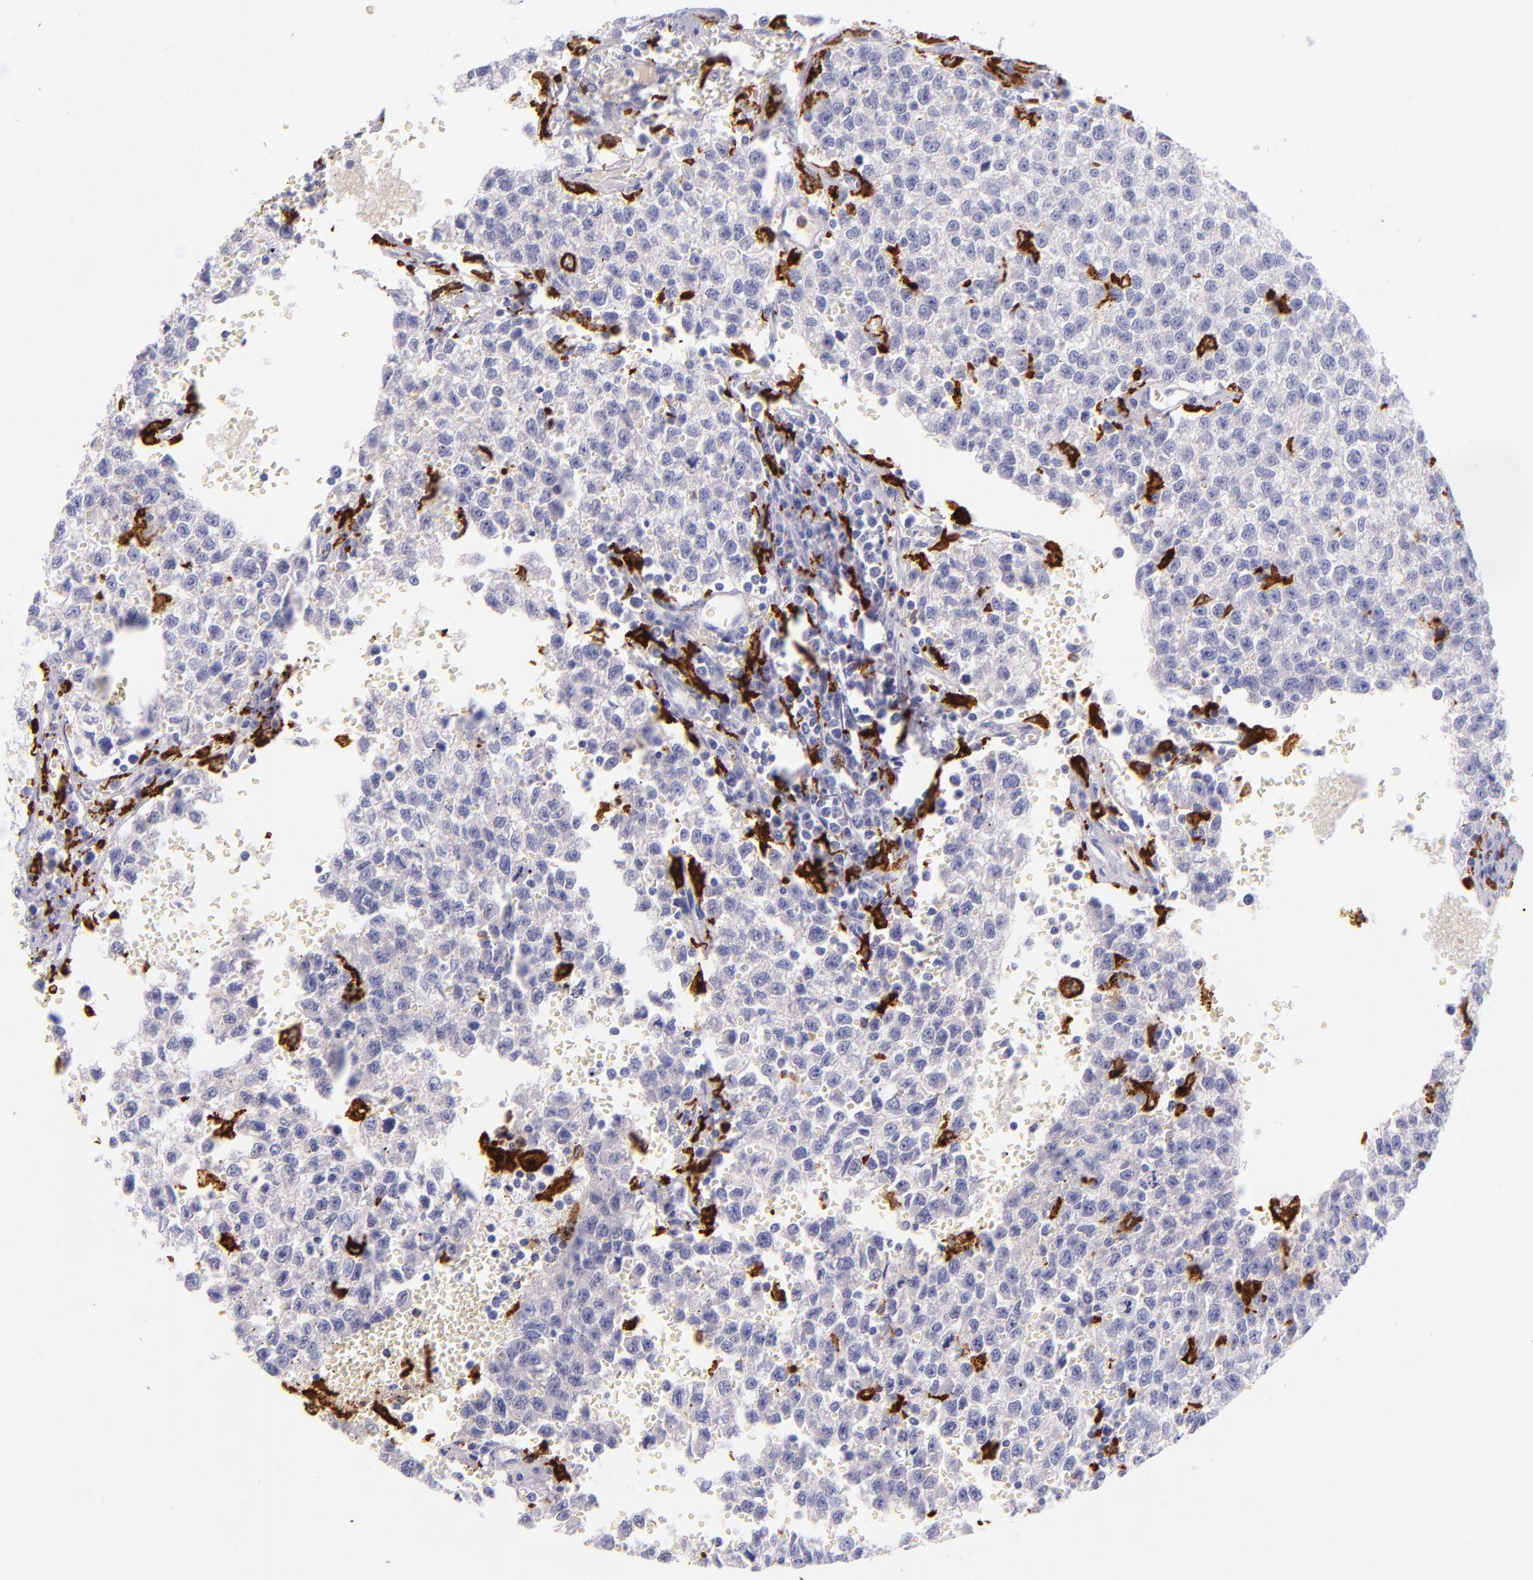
{"staining": {"intensity": "negative", "quantity": "none", "location": "none"}, "tissue": "testis cancer", "cell_type": "Tumor cells", "image_type": "cancer", "snomed": [{"axis": "morphology", "description": "Seminoma, NOS"}, {"axis": "topography", "description": "Testis"}], "caption": "A micrograph of human seminoma (testis) is negative for staining in tumor cells. (Immunohistochemistry, brightfield microscopy, high magnification).", "gene": "CD163", "patient": {"sex": "male", "age": 35}}